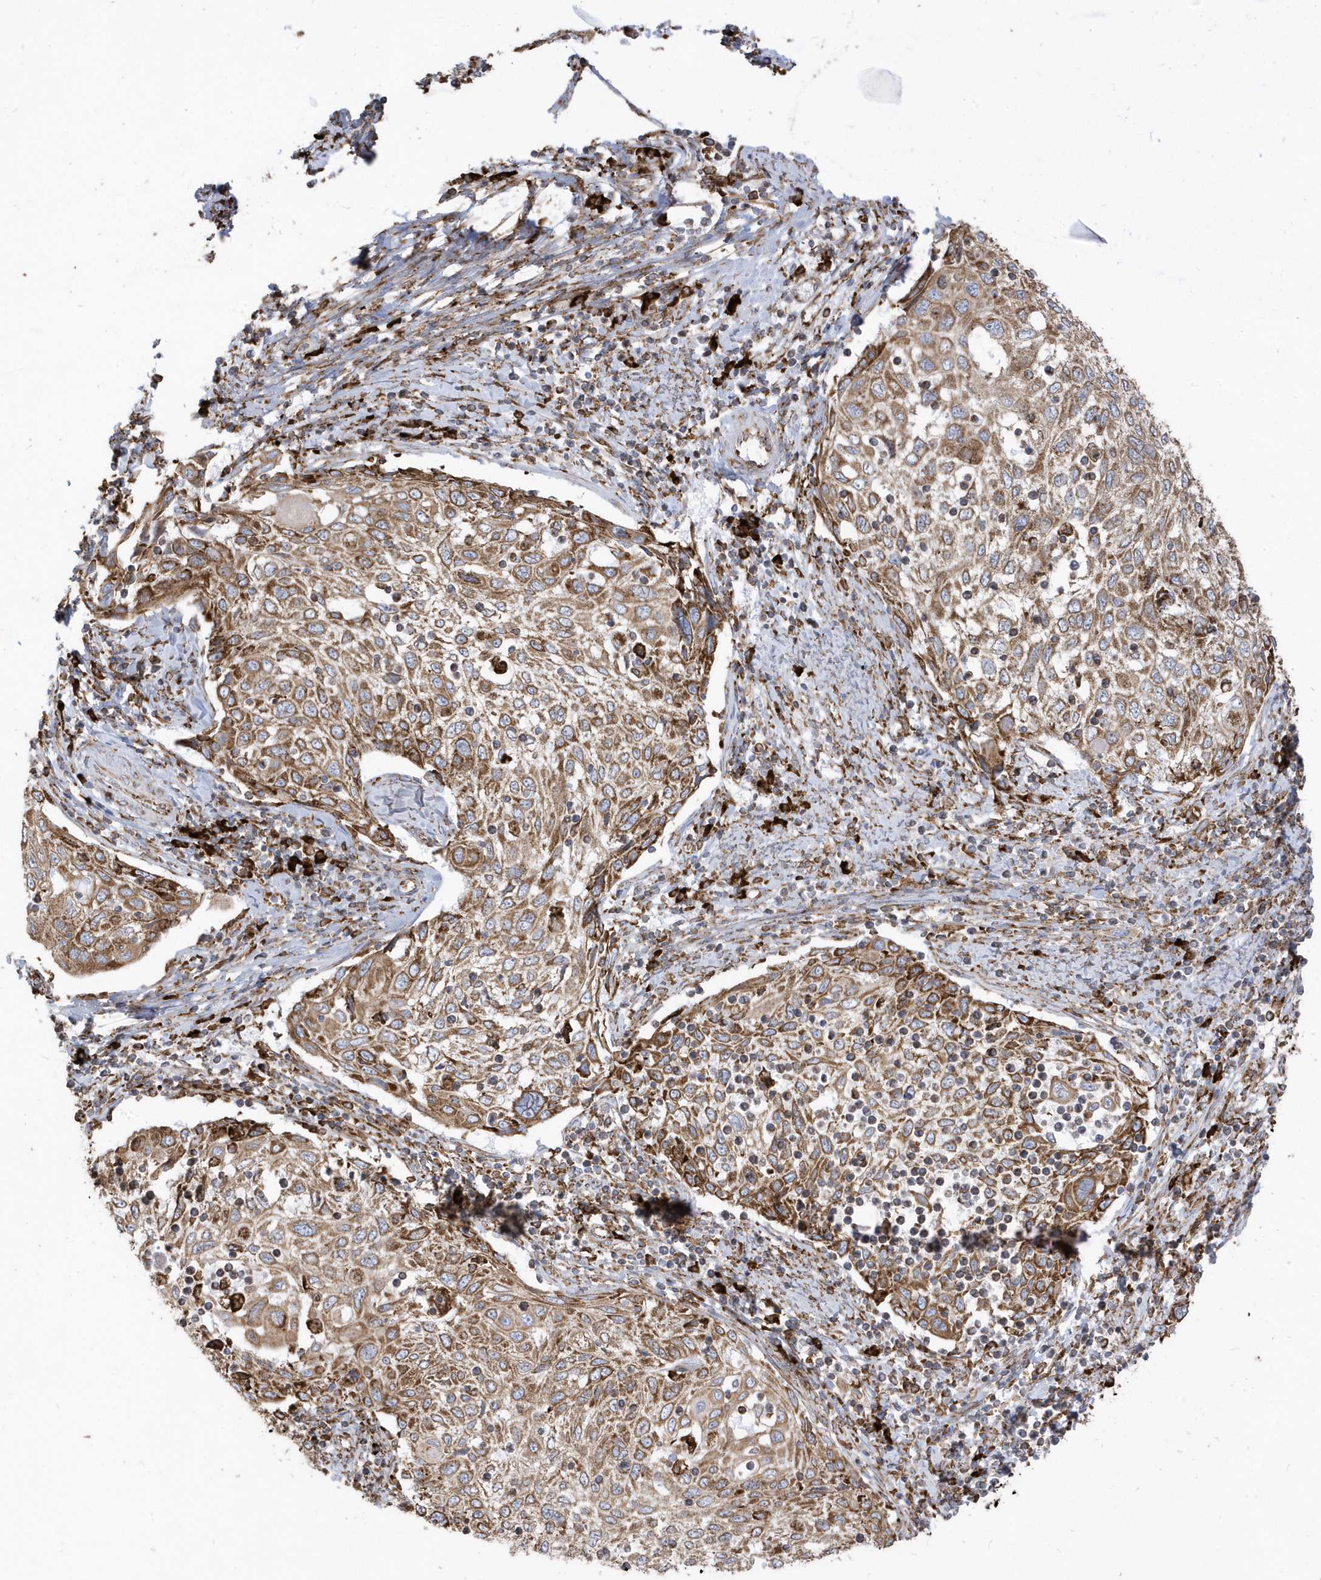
{"staining": {"intensity": "moderate", "quantity": ">75%", "location": "cytoplasmic/membranous"}, "tissue": "cervical cancer", "cell_type": "Tumor cells", "image_type": "cancer", "snomed": [{"axis": "morphology", "description": "Squamous cell carcinoma, NOS"}, {"axis": "topography", "description": "Cervix"}], "caption": "Tumor cells display moderate cytoplasmic/membranous staining in about >75% of cells in squamous cell carcinoma (cervical). The staining was performed using DAB (3,3'-diaminobenzidine), with brown indicating positive protein expression. Nuclei are stained blue with hematoxylin.", "gene": "PDIA6", "patient": {"sex": "female", "age": 70}}